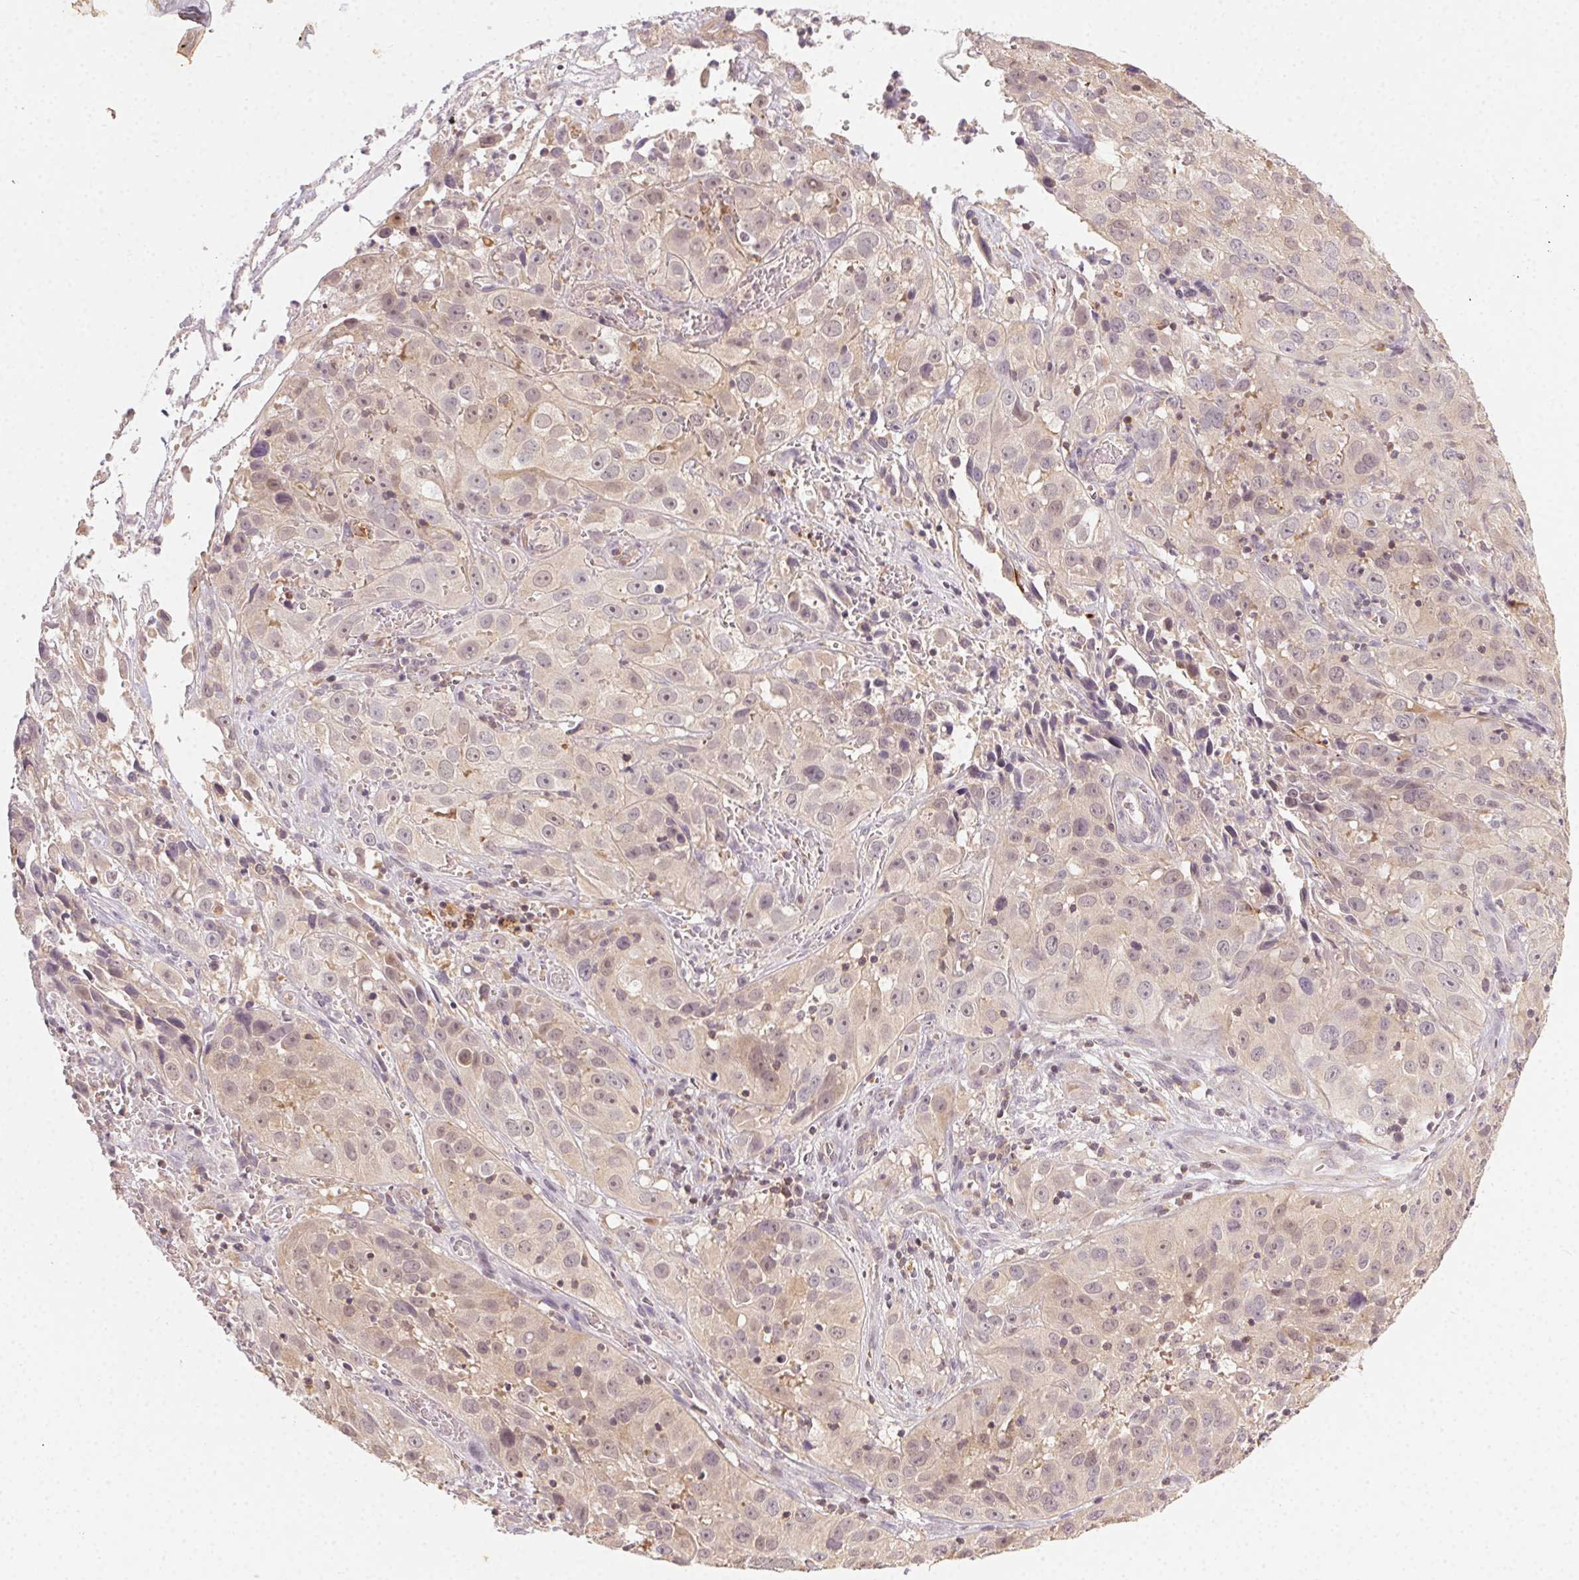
{"staining": {"intensity": "weak", "quantity": "25%-75%", "location": "cytoplasmic/membranous"}, "tissue": "cervical cancer", "cell_type": "Tumor cells", "image_type": "cancer", "snomed": [{"axis": "morphology", "description": "Squamous cell carcinoma, NOS"}, {"axis": "topography", "description": "Cervix"}], "caption": "A high-resolution micrograph shows immunohistochemistry (IHC) staining of cervical squamous cell carcinoma, which shows weak cytoplasmic/membranous positivity in about 25%-75% of tumor cells.", "gene": "NCOA4", "patient": {"sex": "female", "age": 32}}